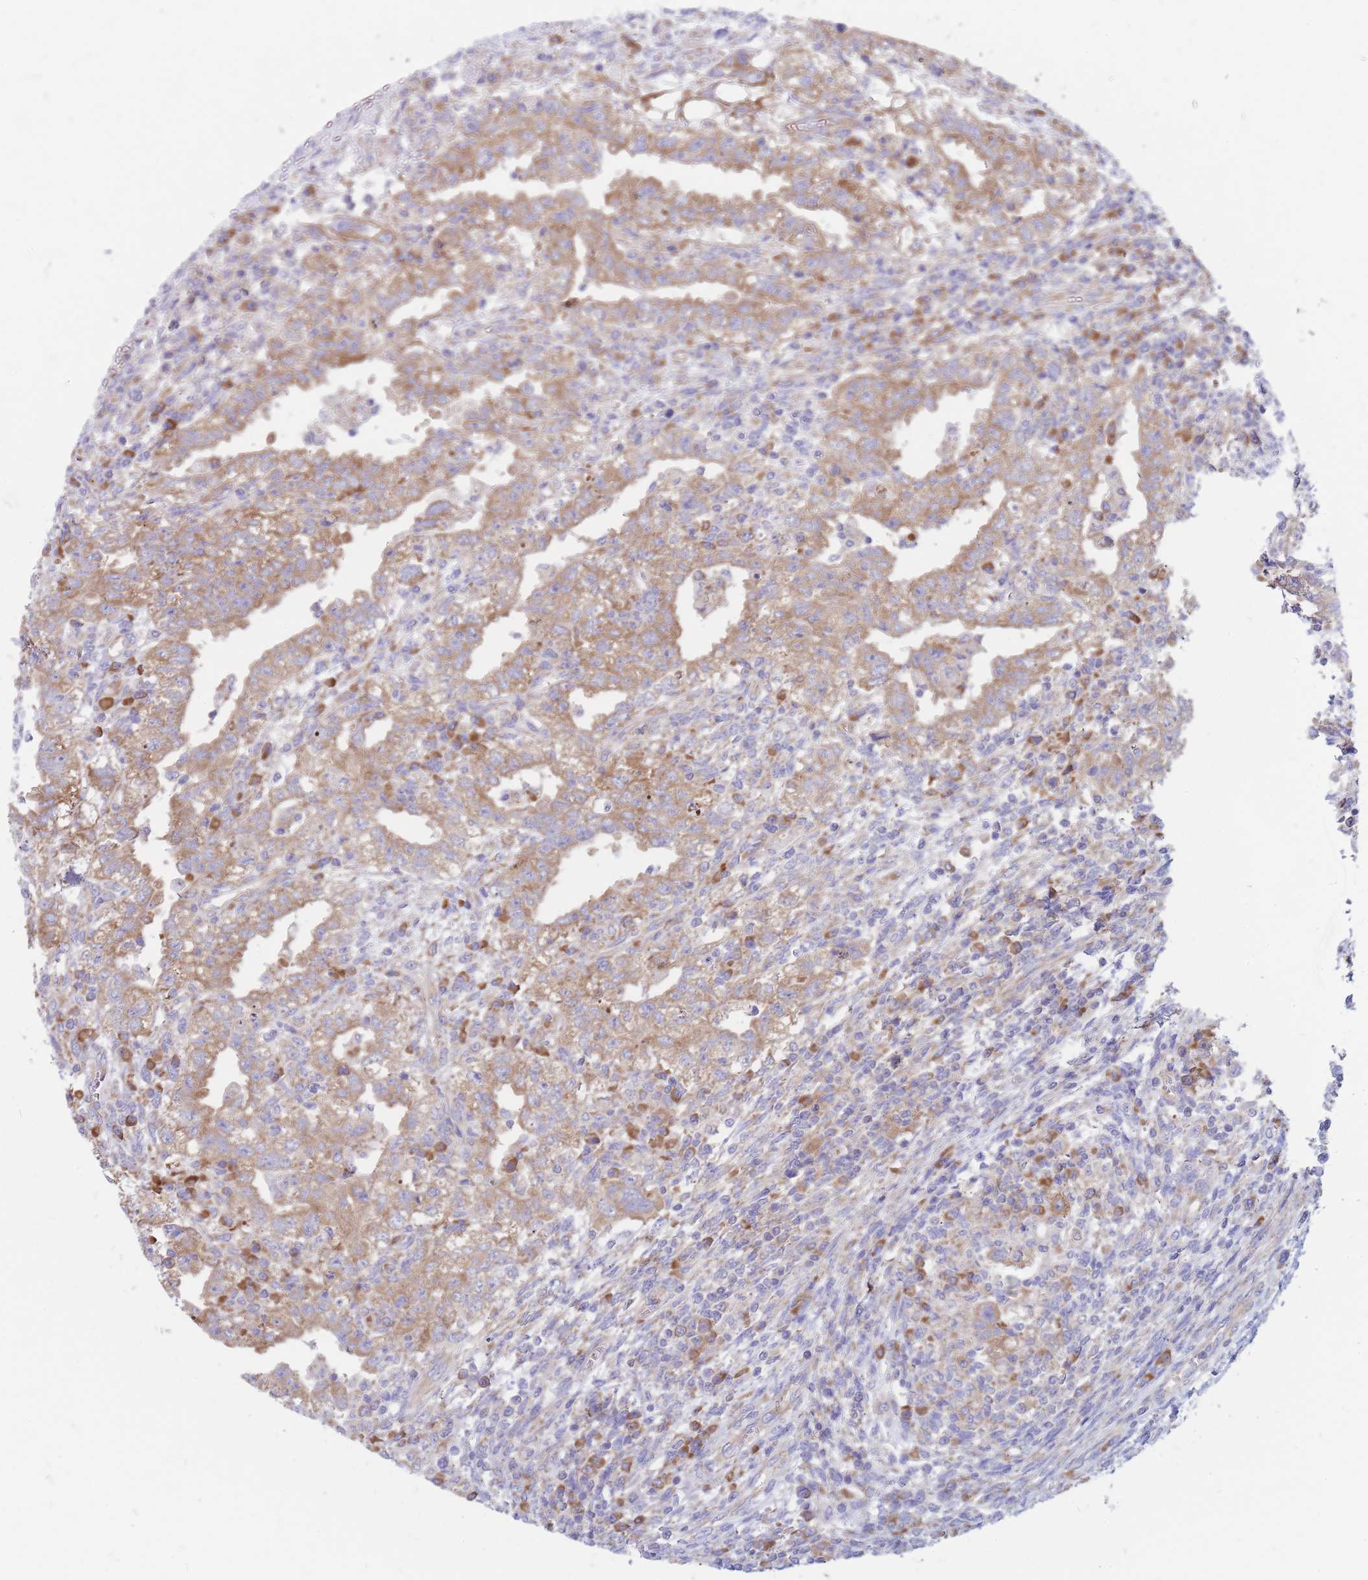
{"staining": {"intensity": "moderate", "quantity": ">75%", "location": "cytoplasmic/membranous"}, "tissue": "testis cancer", "cell_type": "Tumor cells", "image_type": "cancer", "snomed": [{"axis": "morphology", "description": "Carcinoma, Embryonal, NOS"}, {"axis": "topography", "description": "Testis"}], "caption": "IHC histopathology image of human testis cancer (embryonal carcinoma) stained for a protein (brown), which demonstrates medium levels of moderate cytoplasmic/membranous staining in about >75% of tumor cells.", "gene": "RPL8", "patient": {"sex": "male", "age": 26}}